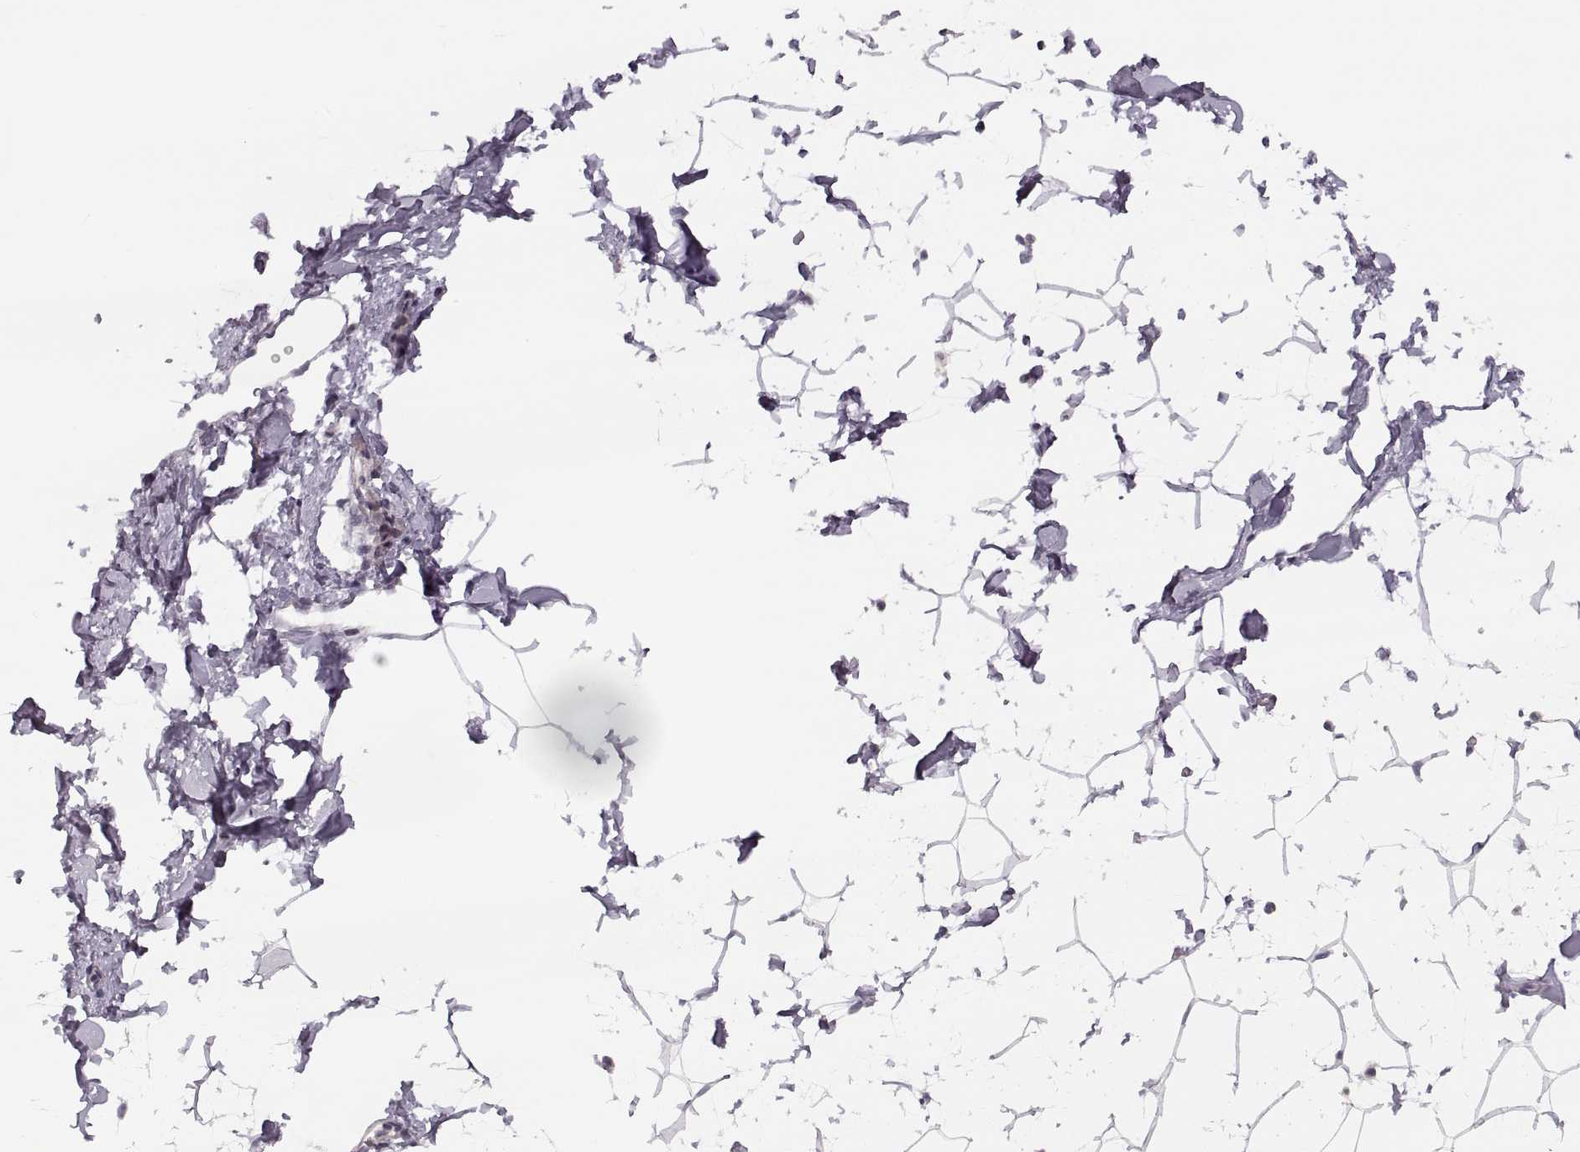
{"staining": {"intensity": "negative", "quantity": "none", "location": "none"}, "tissue": "breast", "cell_type": "Adipocytes", "image_type": "normal", "snomed": [{"axis": "morphology", "description": "Normal tissue, NOS"}, {"axis": "topography", "description": "Breast"}], "caption": "Protein analysis of benign breast demonstrates no significant expression in adipocytes.", "gene": "LUZP2", "patient": {"sex": "female", "age": 32}}